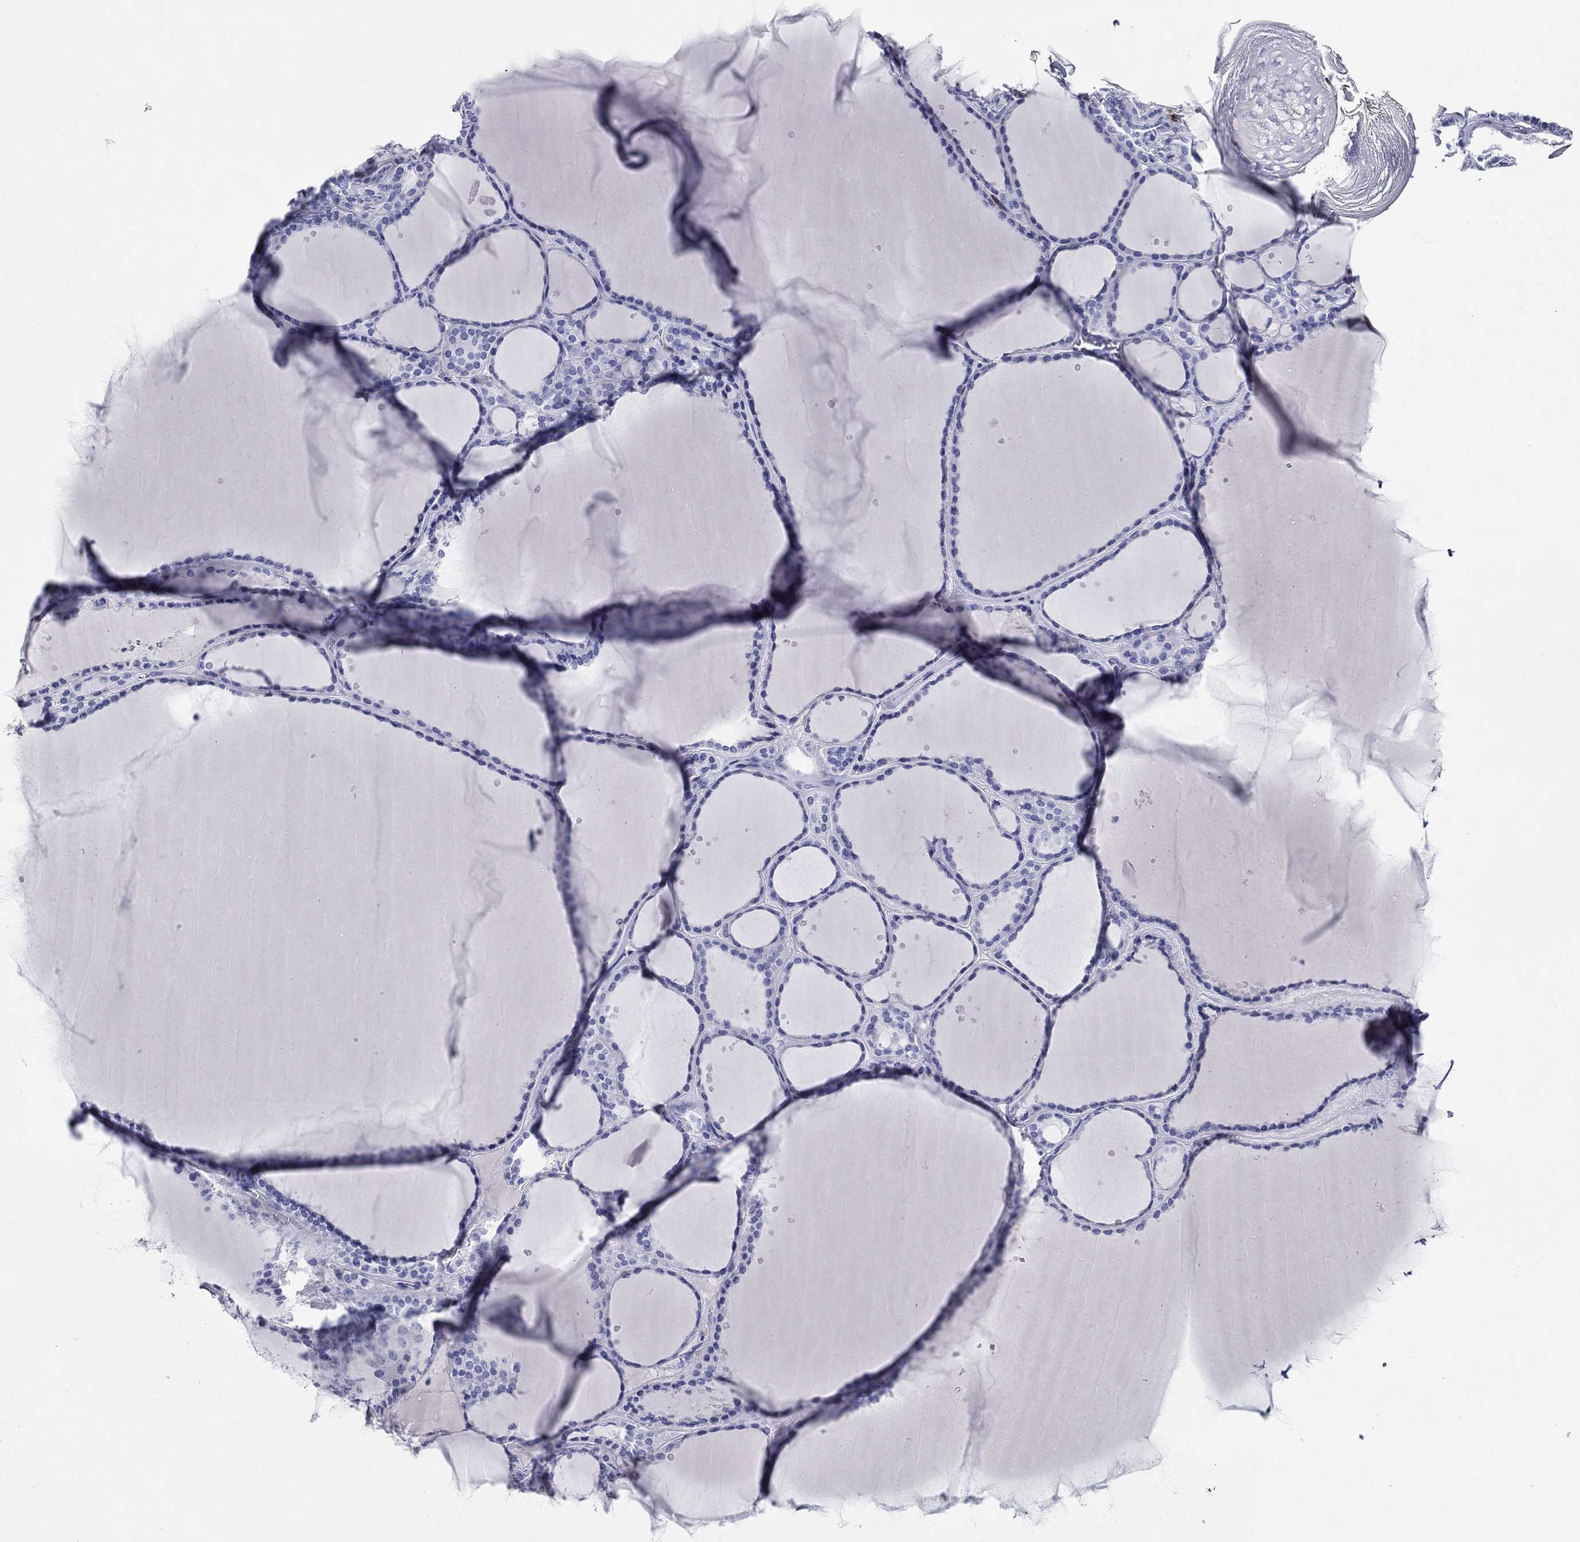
{"staining": {"intensity": "negative", "quantity": "none", "location": "none"}, "tissue": "thyroid gland", "cell_type": "Glandular cells", "image_type": "normal", "snomed": [{"axis": "morphology", "description": "Normal tissue, NOS"}, {"axis": "topography", "description": "Thyroid gland"}], "caption": "IHC micrograph of normal human thyroid gland stained for a protein (brown), which displays no staining in glandular cells.", "gene": "ACE2", "patient": {"sex": "male", "age": 63}}